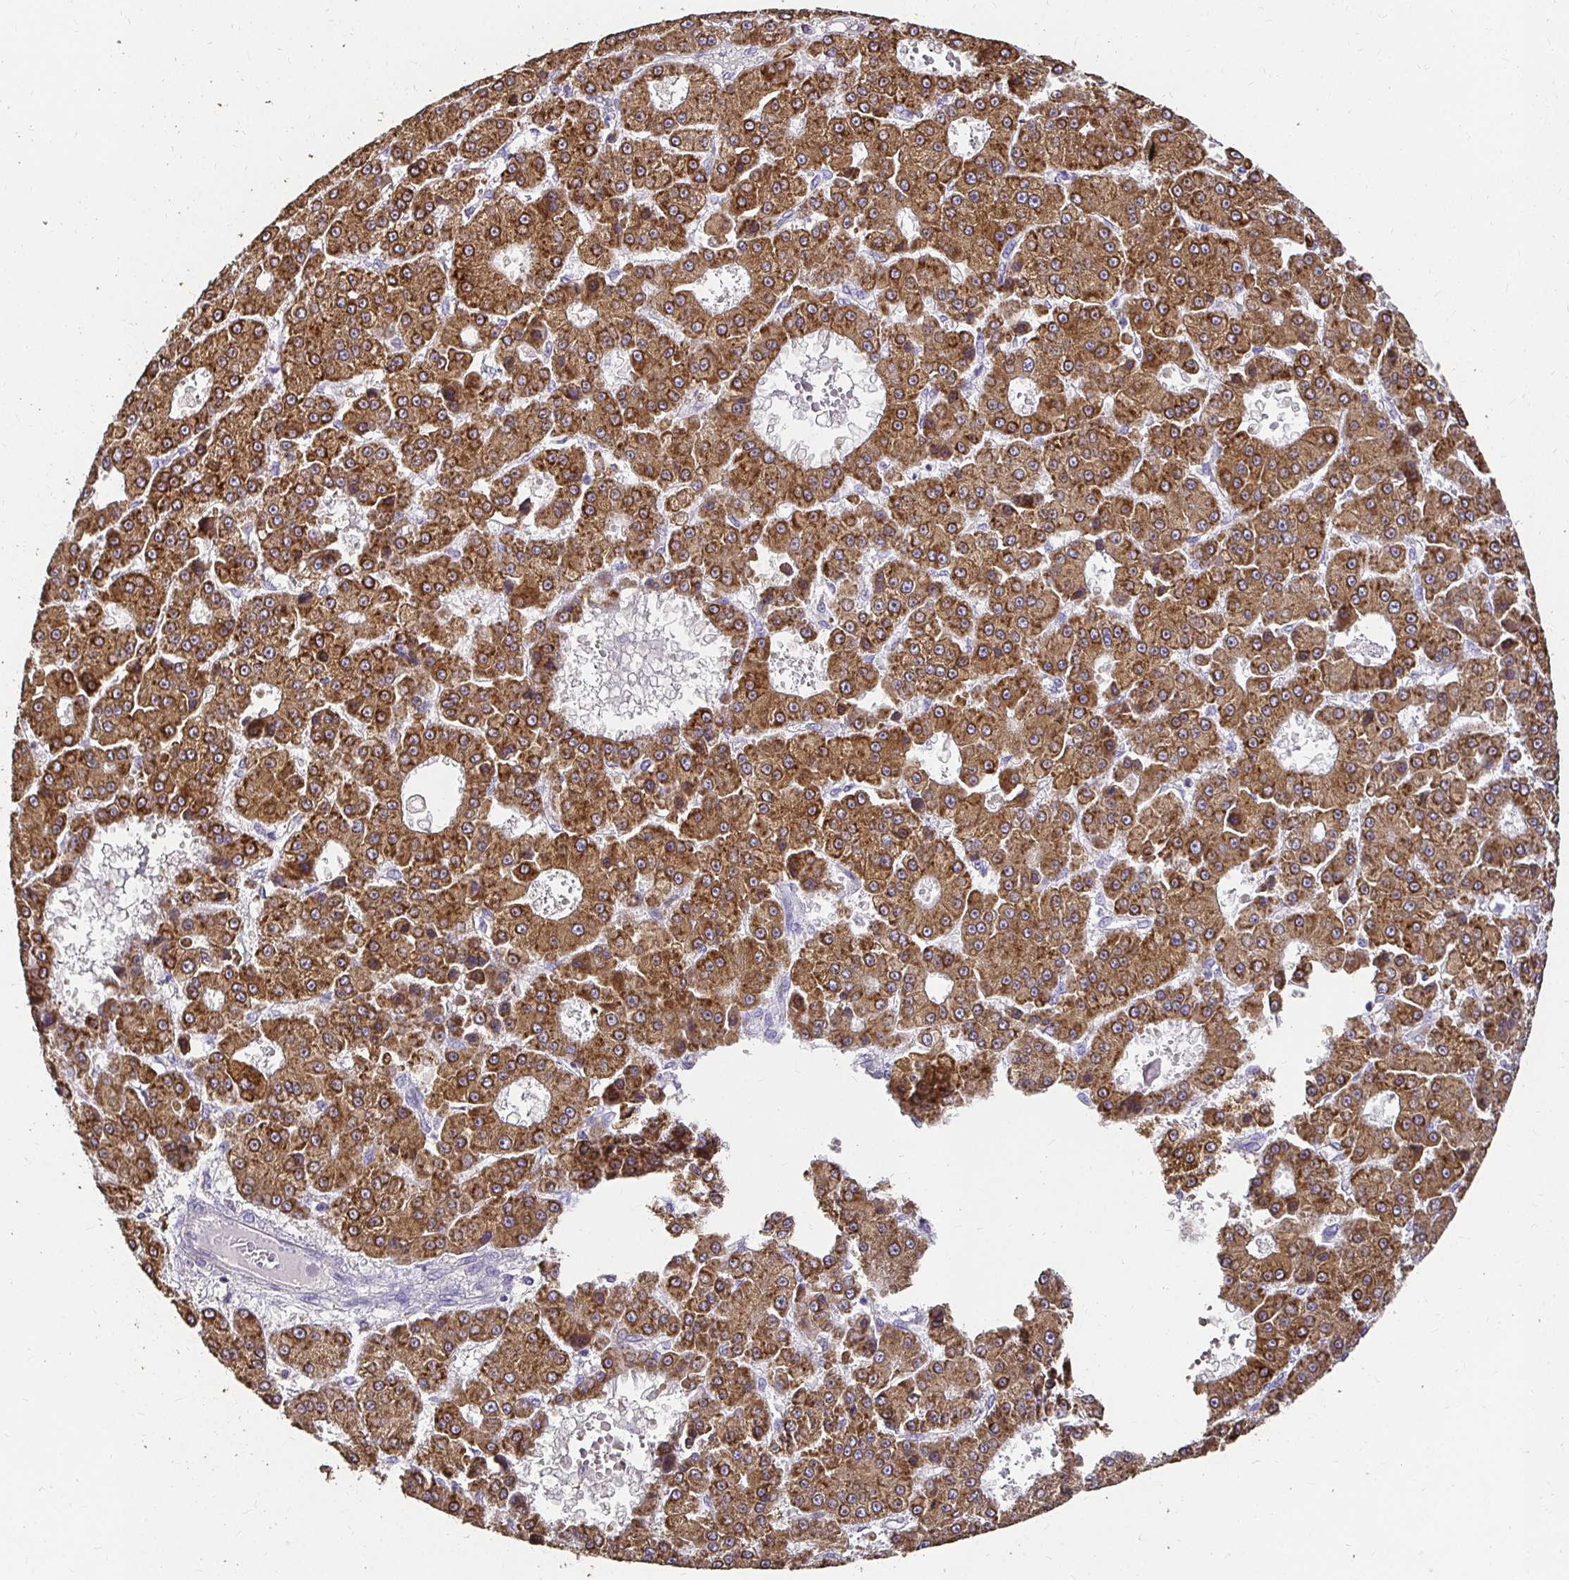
{"staining": {"intensity": "strong", "quantity": ">75%", "location": "cytoplasmic/membranous"}, "tissue": "liver cancer", "cell_type": "Tumor cells", "image_type": "cancer", "snomed": [{"axis": "morphology", "description": "Carcinoma, Hepatocellular, NOS"}, {"axis": "topography", "description": "Liver"}], "caption": "A photomicrograph showing strong cytoplasmic/membranous staining in approximately >75% of tumor cells in liver hepatocellular carcinoma, as visualized by brown immunohistochemical staining.", "gene": "UGT1A6", "patient": {"sex": "male", "age": 70}}